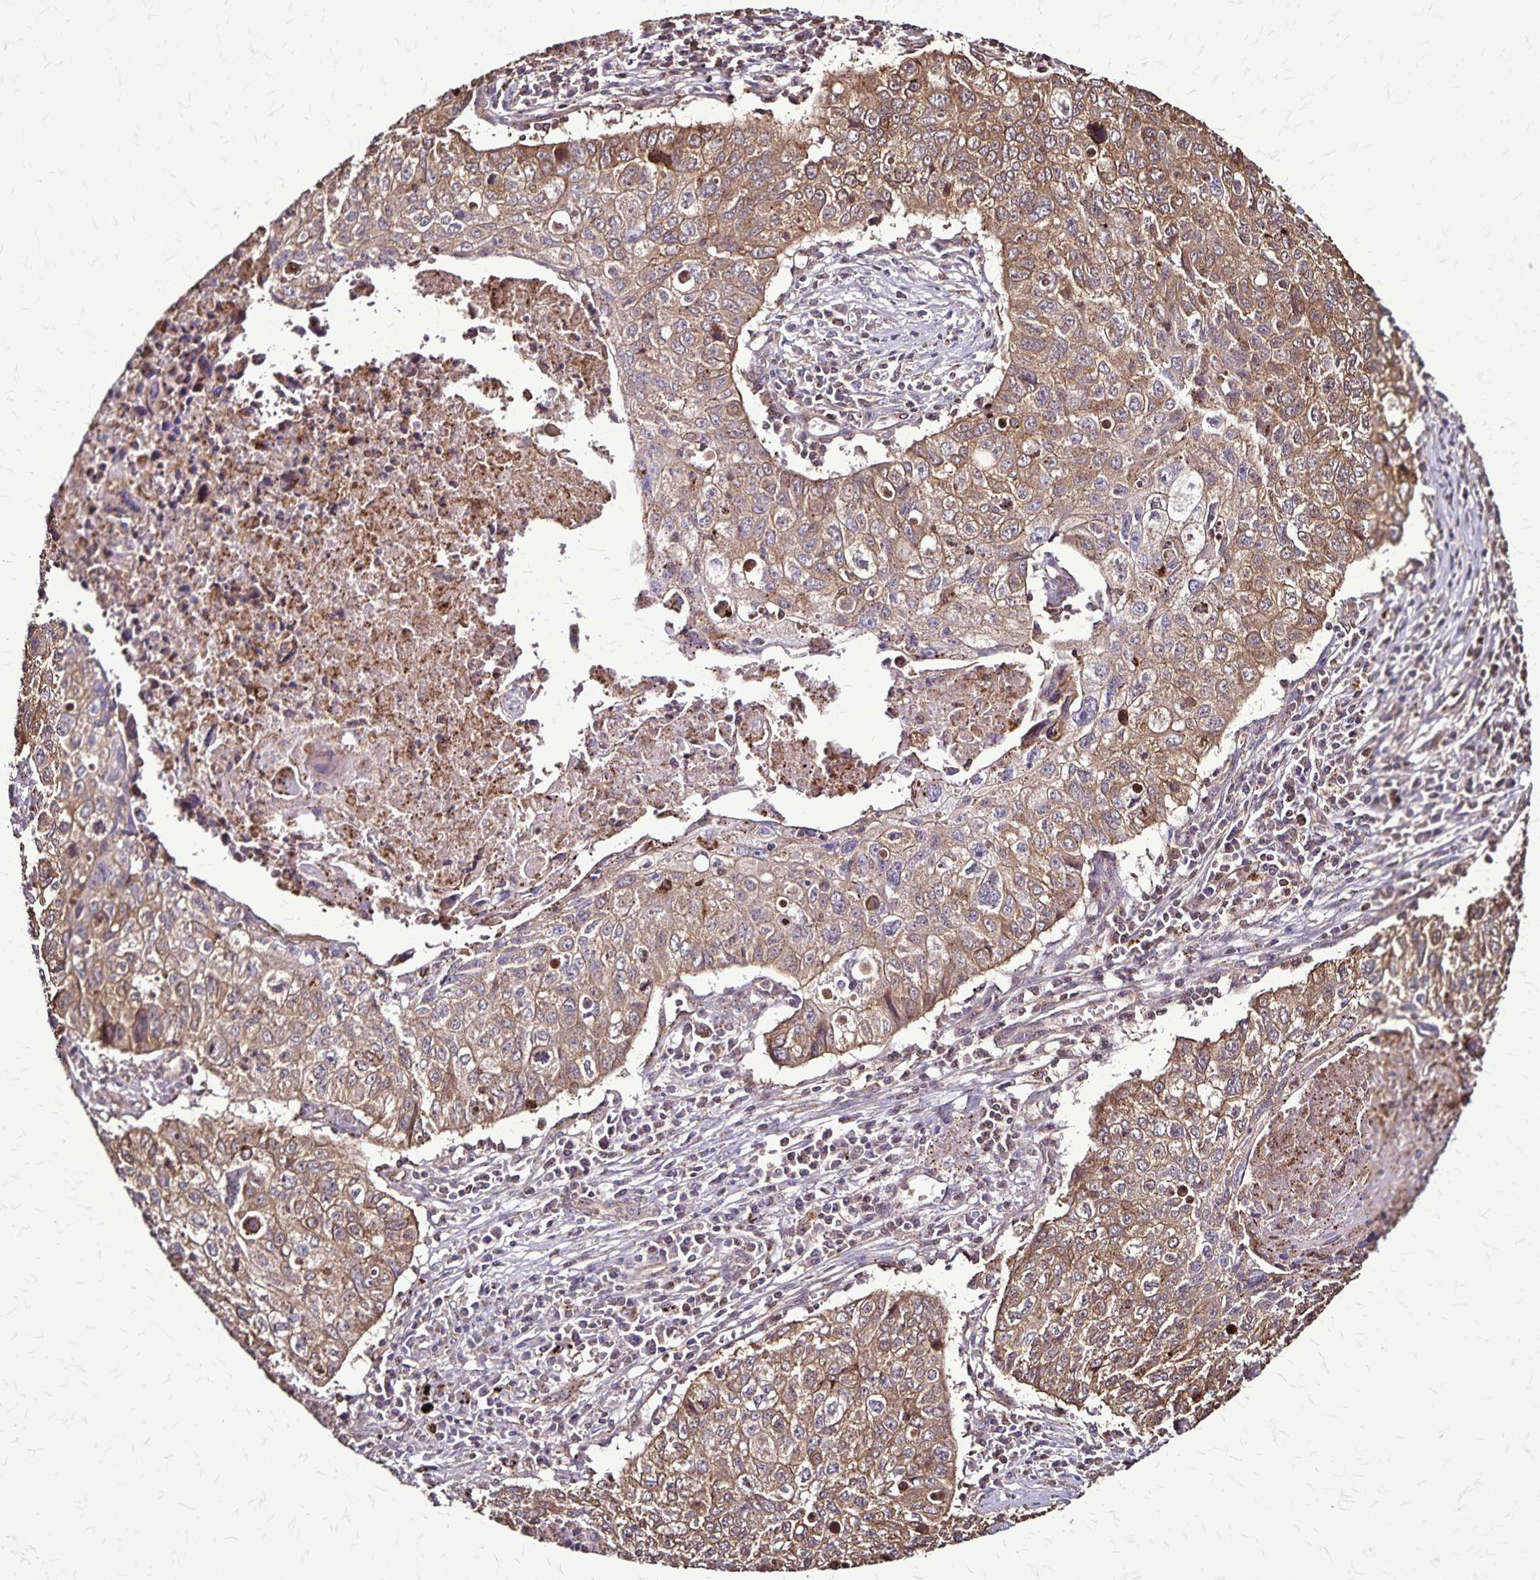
{"staining": {"intensity": "moderate", "quantity": ">75%", "location": "cytoplasmic/membranous"}, "tissue": "lung cancer", "cell_type": "Tumor cells", "image_type": "cancer", "snomed": [{"axis": "morphology", "description": "Normal morphology"}, {"axis": "morphology", "description": "Aneuploidy"}, {"axis": "morphology", "description": "Squamous cell carcinoma, NOS"}, {"axis": "topography", "description": "Lymph node"}, {"axis": "topography", "description": "Lung"}], "caption": "Lung cancer stained for a protein reveals moderate cytoplasmic/membranous positivity in tumor cells.", "gene": "CHMP1B", "patient": {"sex": "female", "age": 76}}